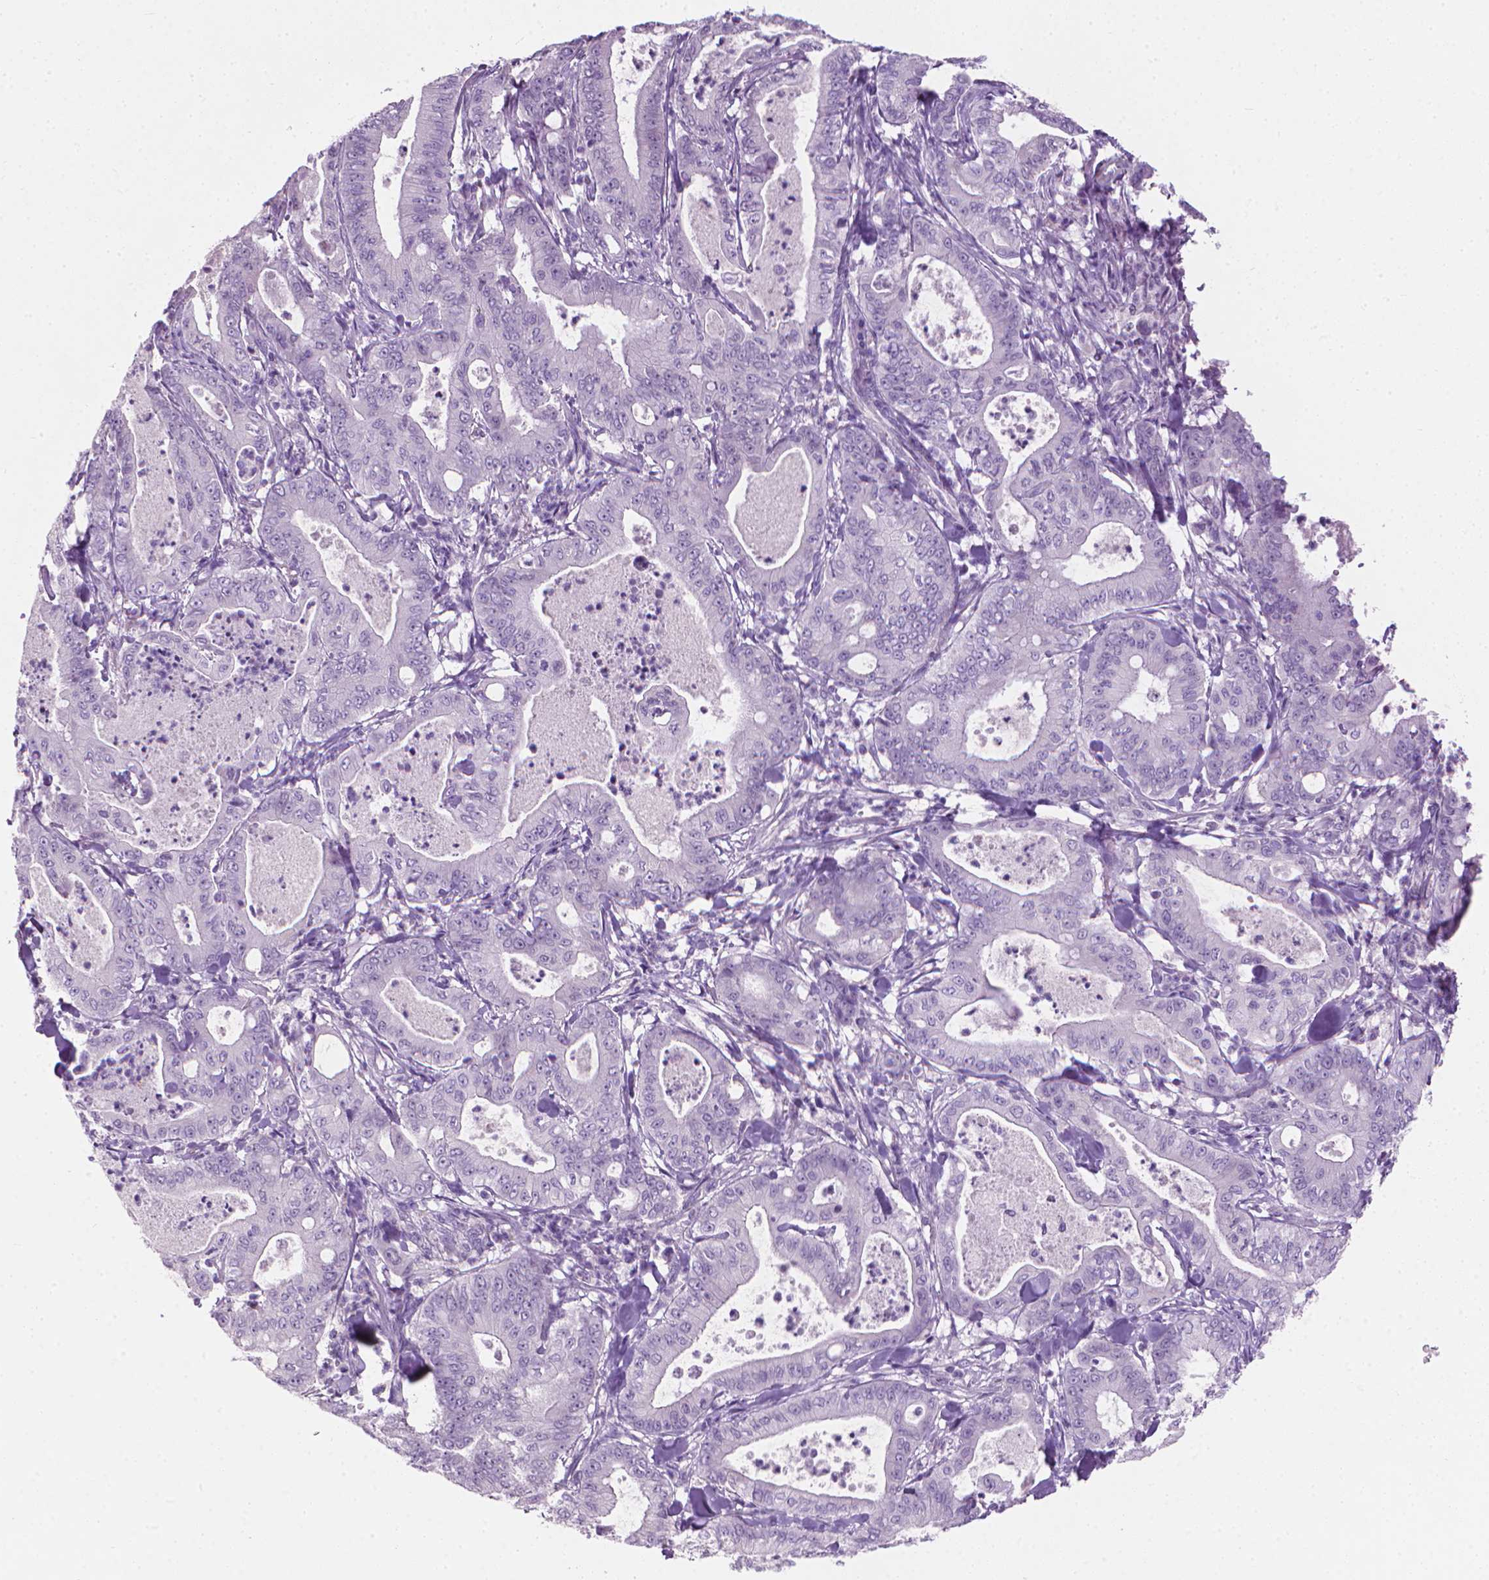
{"staining": {"intensity": "negative", "quantity": "none", "location": "none"}, "tissue": "pancreatic cancer", "cell_type": "Tumor cells", "image_type": "cancer", "snomed": [{"axis": "morphology", "description": "Adenocarcinoma, NOS"}, {"axis": "topography", "description": "Pancreas"}], "caption": "Immunohistochemical staining of human pancreatic cancer shows no significant expression in tumor cells. The staining was performed using DAB to visualize the protein expression in brown, while the nuclei were stained in blue with hematoxylin (Magnification: 20x).", "gene": "KRT73", "patient": {"sex": "male", "age": 71}}